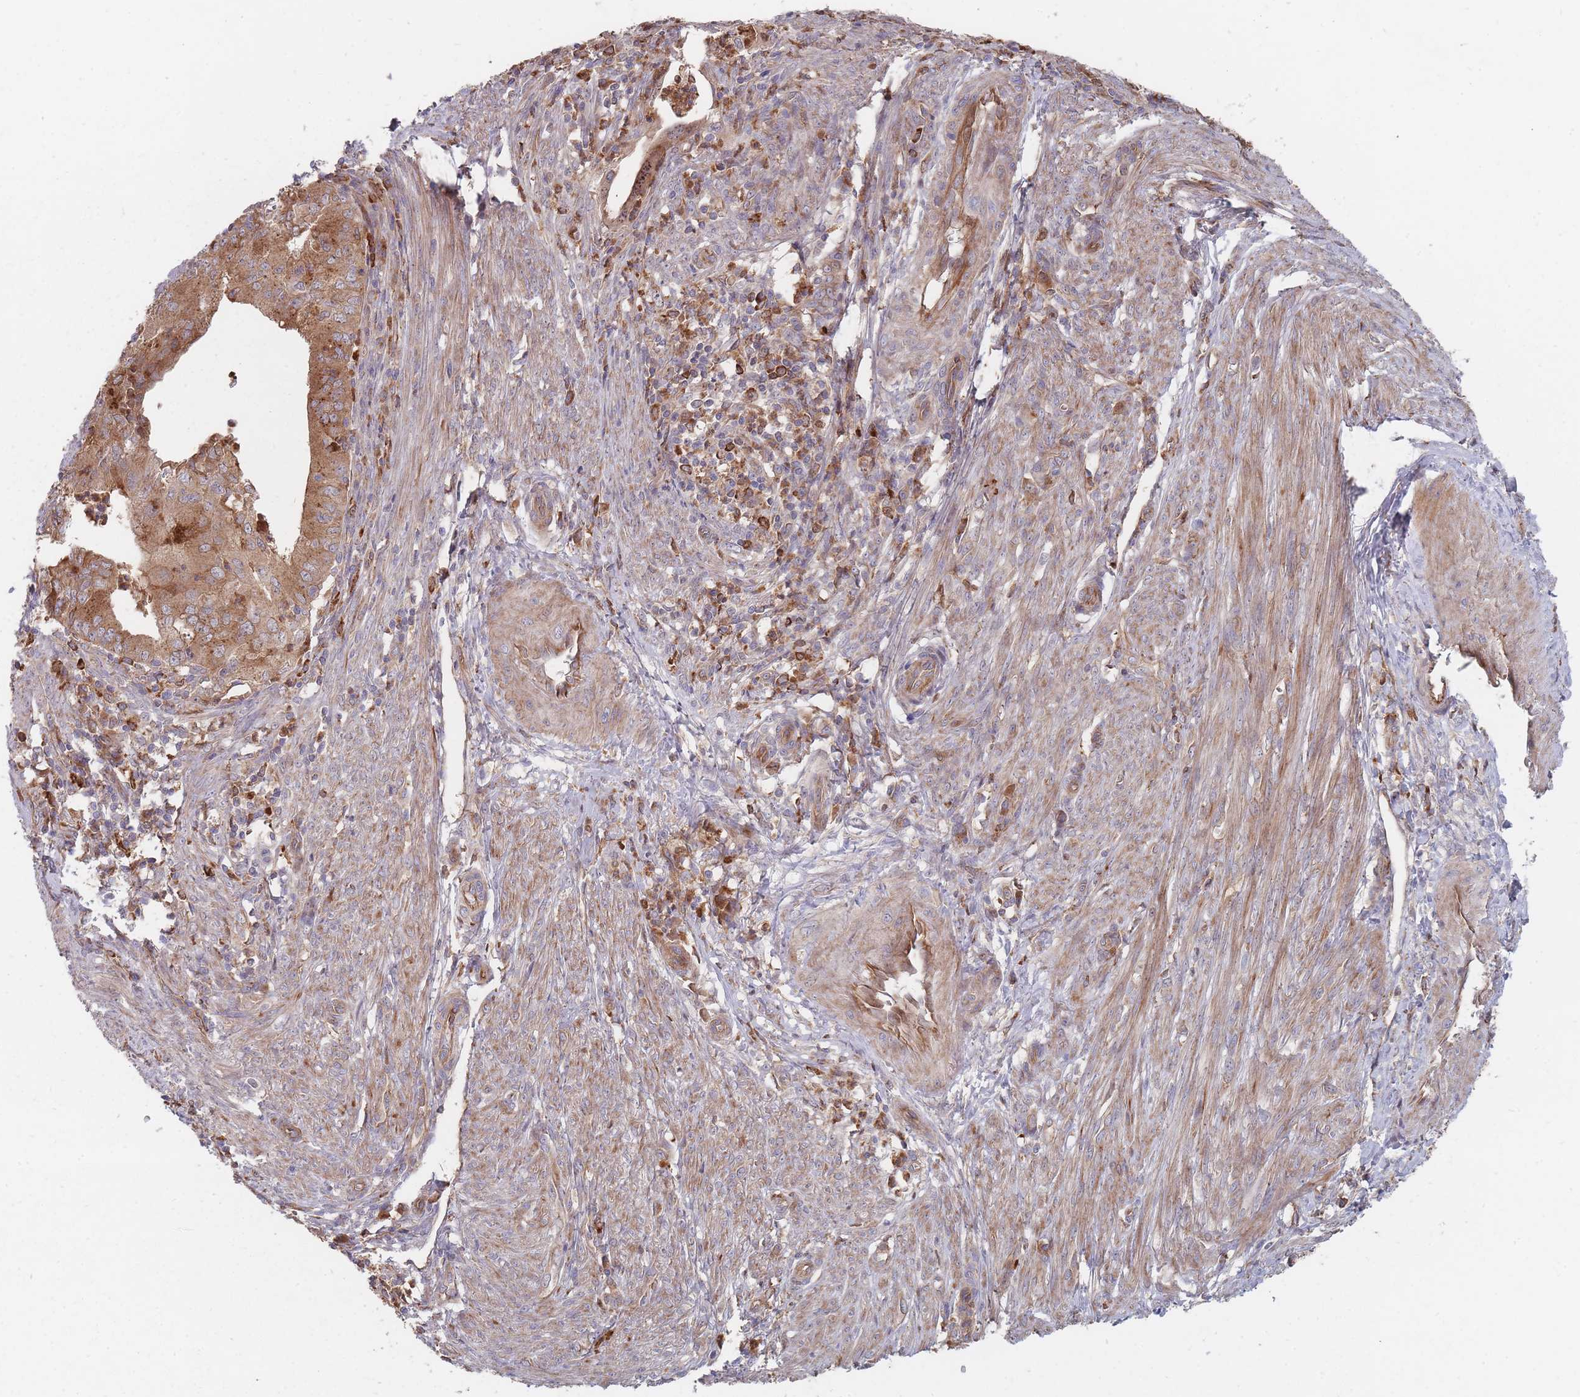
{"staining": {"intensity": "moderate", "quantity": ">75%", "location": "cytoplasmic/membranous"}, "tissue": "endometrial cancer", "cell_type": "Tumor cells", "image_type": "cancer", "snomed": [{"axis": "morphology", "description": "Adenocarcinoma, NOS"}, {"axis": "topography", "description": "Endometrium"}], "caption": "Tumor cells exhibit medium levels of moderate cytoplasmic/membranous expression in about >75% of cells in endometrial adenocarcinoma.", "gene": "THSD7B", "patient": {"sex": "female", "age": 50}}